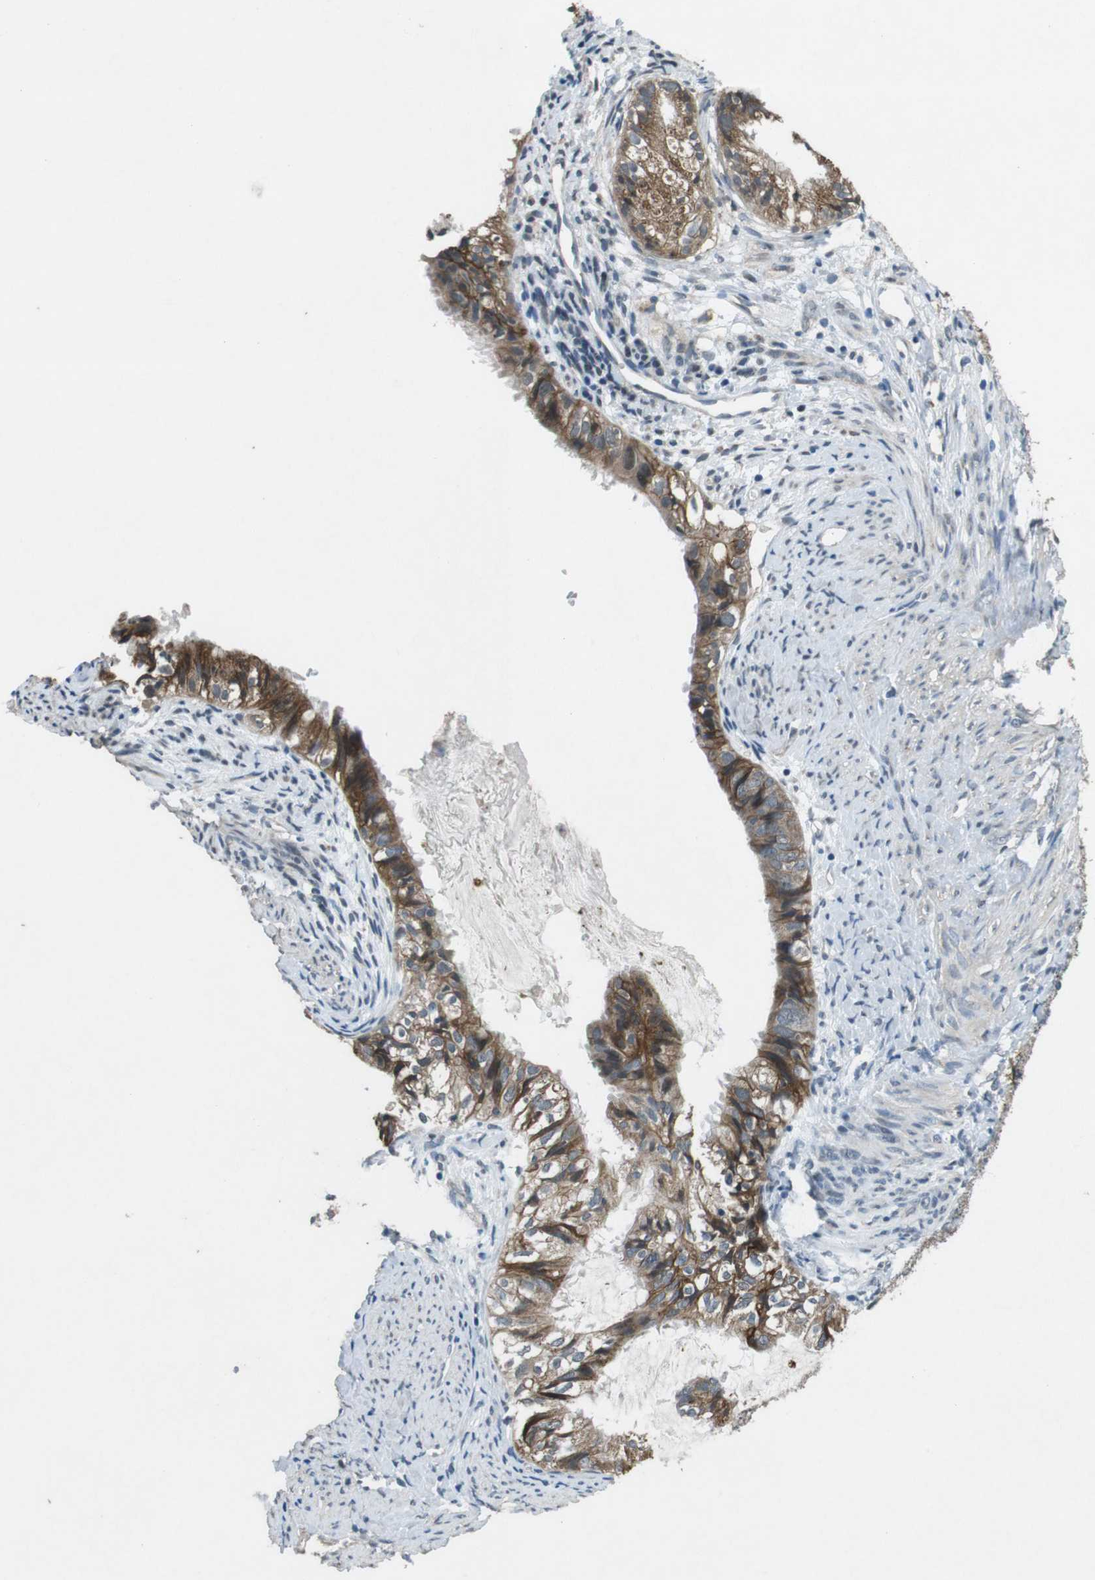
{"staining": {"intensity": "moderate", "quantity": ">75%", "location": "cytoplasmic/membranous"}, "tissue": "cervical cancer", "cell_type": "Tumor cells", "image_type": "cancer", "snomed": [{"axis": "morphology", "description": "Normal tissue, NOS"}, {"axis": "morphology", "description": "Adenocarcinoma, NOS"}, {"axis": "topography", "description": "Cervix"}, {"axis": "topography", "description": "Endometrium"}], "caption": "This is an image of immunohistochemistry (IHC) staining of cervical cancer (adenocarcinoma), which shows moderate expression in the cytoplasmic/membranous of tumor cells.", "gene": "CLDN7", "patient": {"sex": "female", "age": 86}}